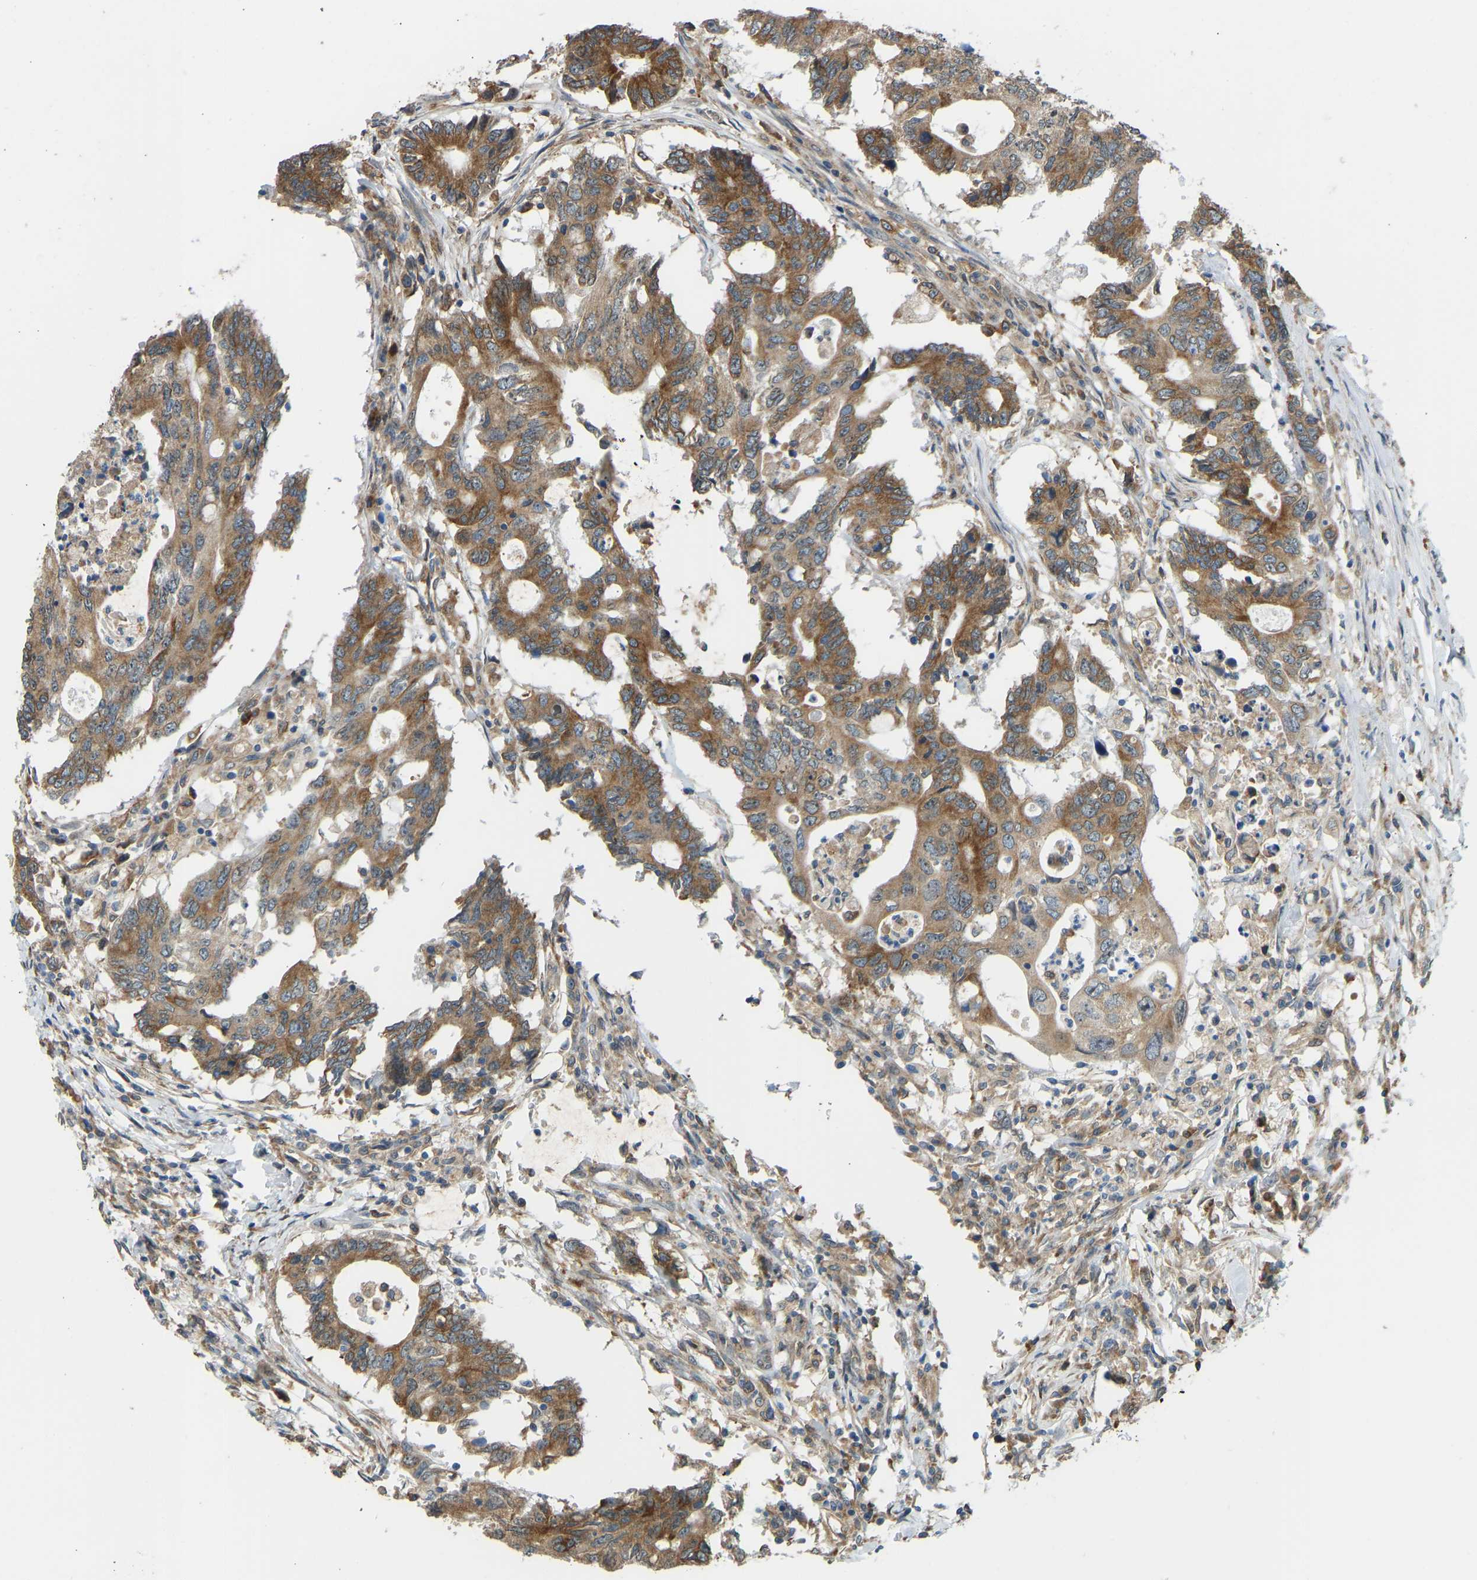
{"staining": {"intensity": "moderate", "quantity": ">75%", "location": "cytoplasmic/membranous"}, "tissue": "colorectal cancer", "cell_type": "Tumor cells", "image_type": "cancer", "snomed": [{"axis": "morphology", "description": "Adenocarcinoma, NOS"}, {"axis": "topography", "description": "Colon"}], "caption": "A brown stain shows moderate cytoplasmic/membranous positivity of a protein in adenocarcinoma (colorectal) tumor cells.", "gene": "OS9", "patient": {"sex": "male", "age": 71}}